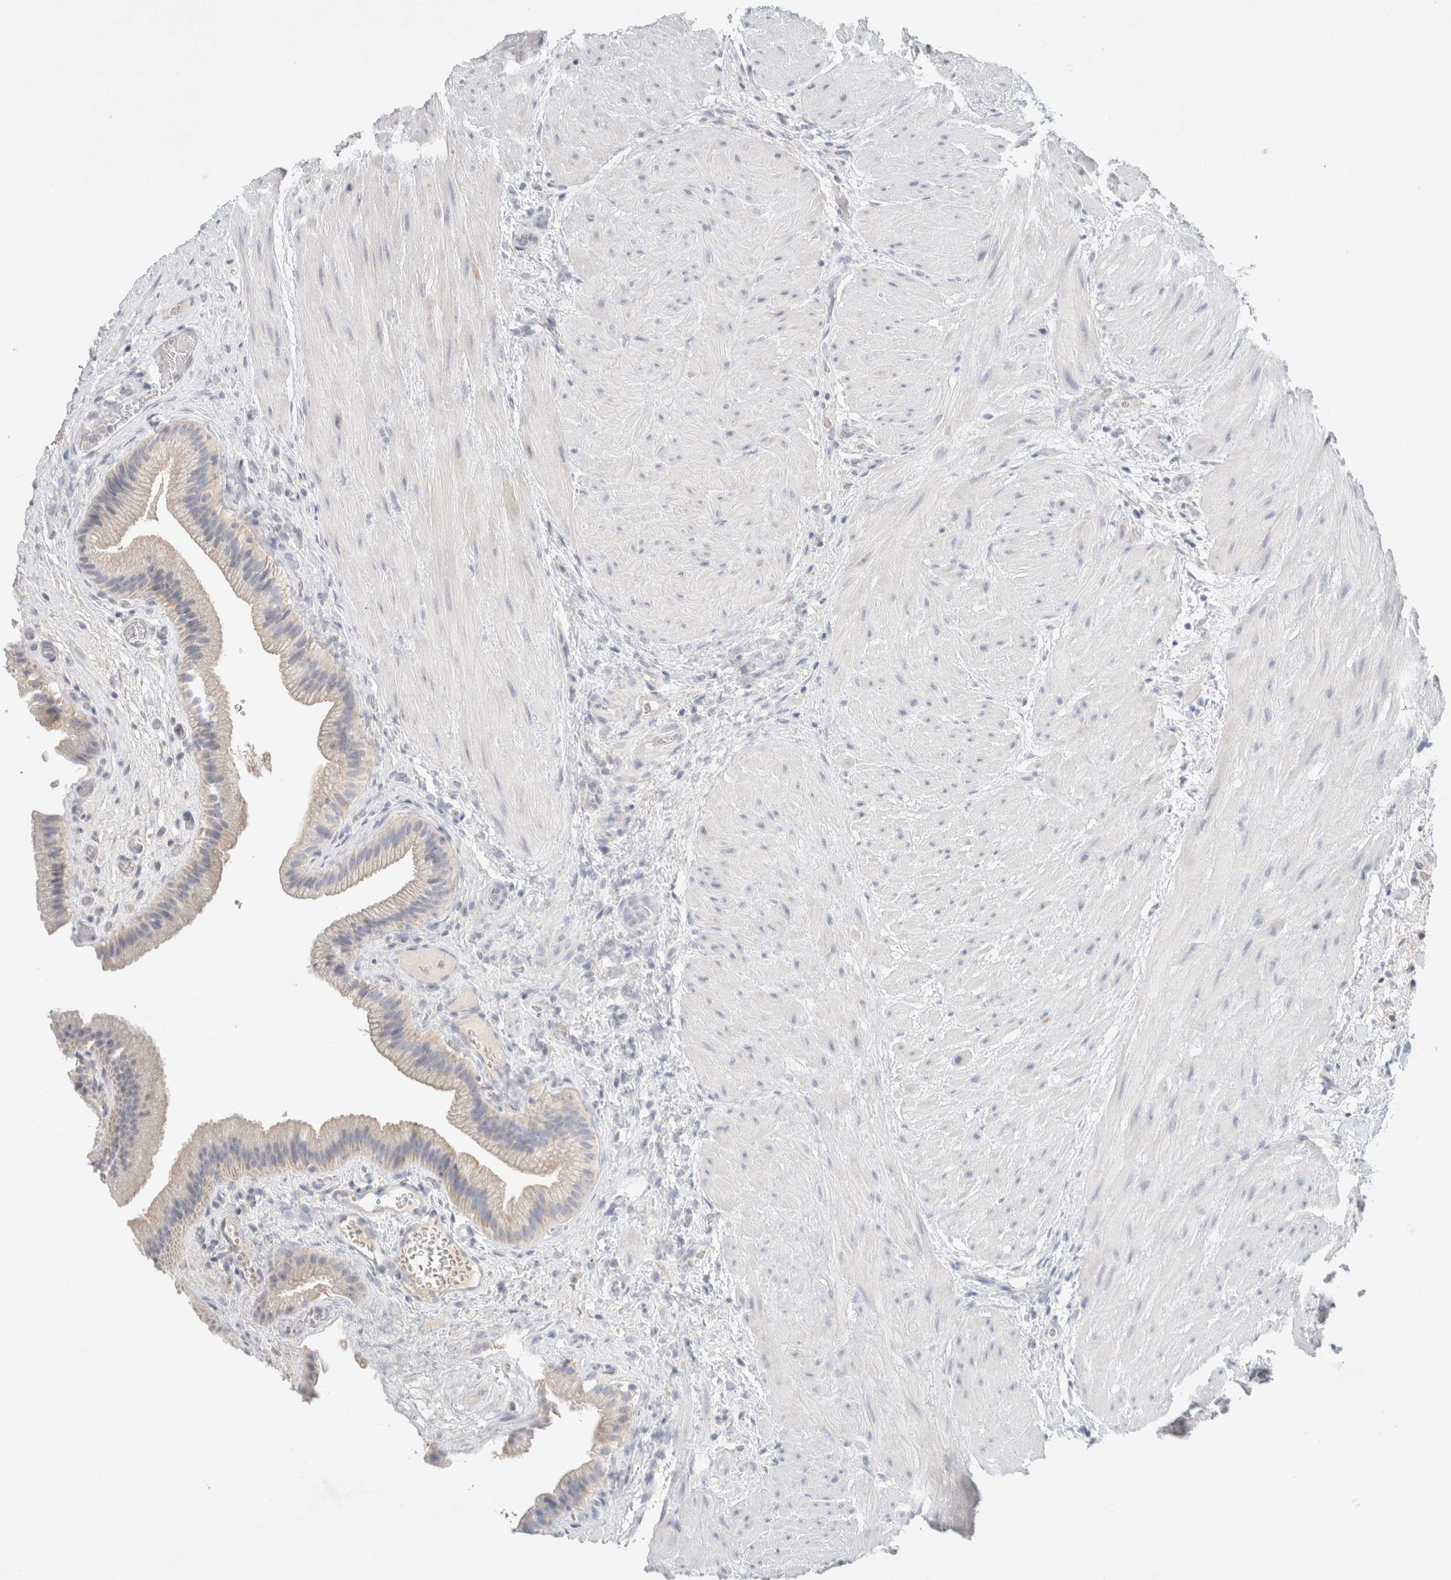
{"staining": {"intensity": "negative", "quantity": "none", "location": "none"}, "tissue": "gallbladder", "cell_type": "Glandular cells", "image_type": "normal", "snomed": [{"axis": "morphology", "description": "Normal tissue, NOS"}, {"axis": "topography", "description": "Gallbladder"}], "caption": "DAB (3,3'-diaminobenzidine) immunohistochemical staining of normal human gallbladder exhibits no significant staining in glandular cells. The staining was performed using DAB to visualize the protein expression in brown, while the nuclei were stained in blue with hematoxylin (Magnification: 20x).", "gene": "HEXD", "patient": {"sex": "male", "age": 49}}